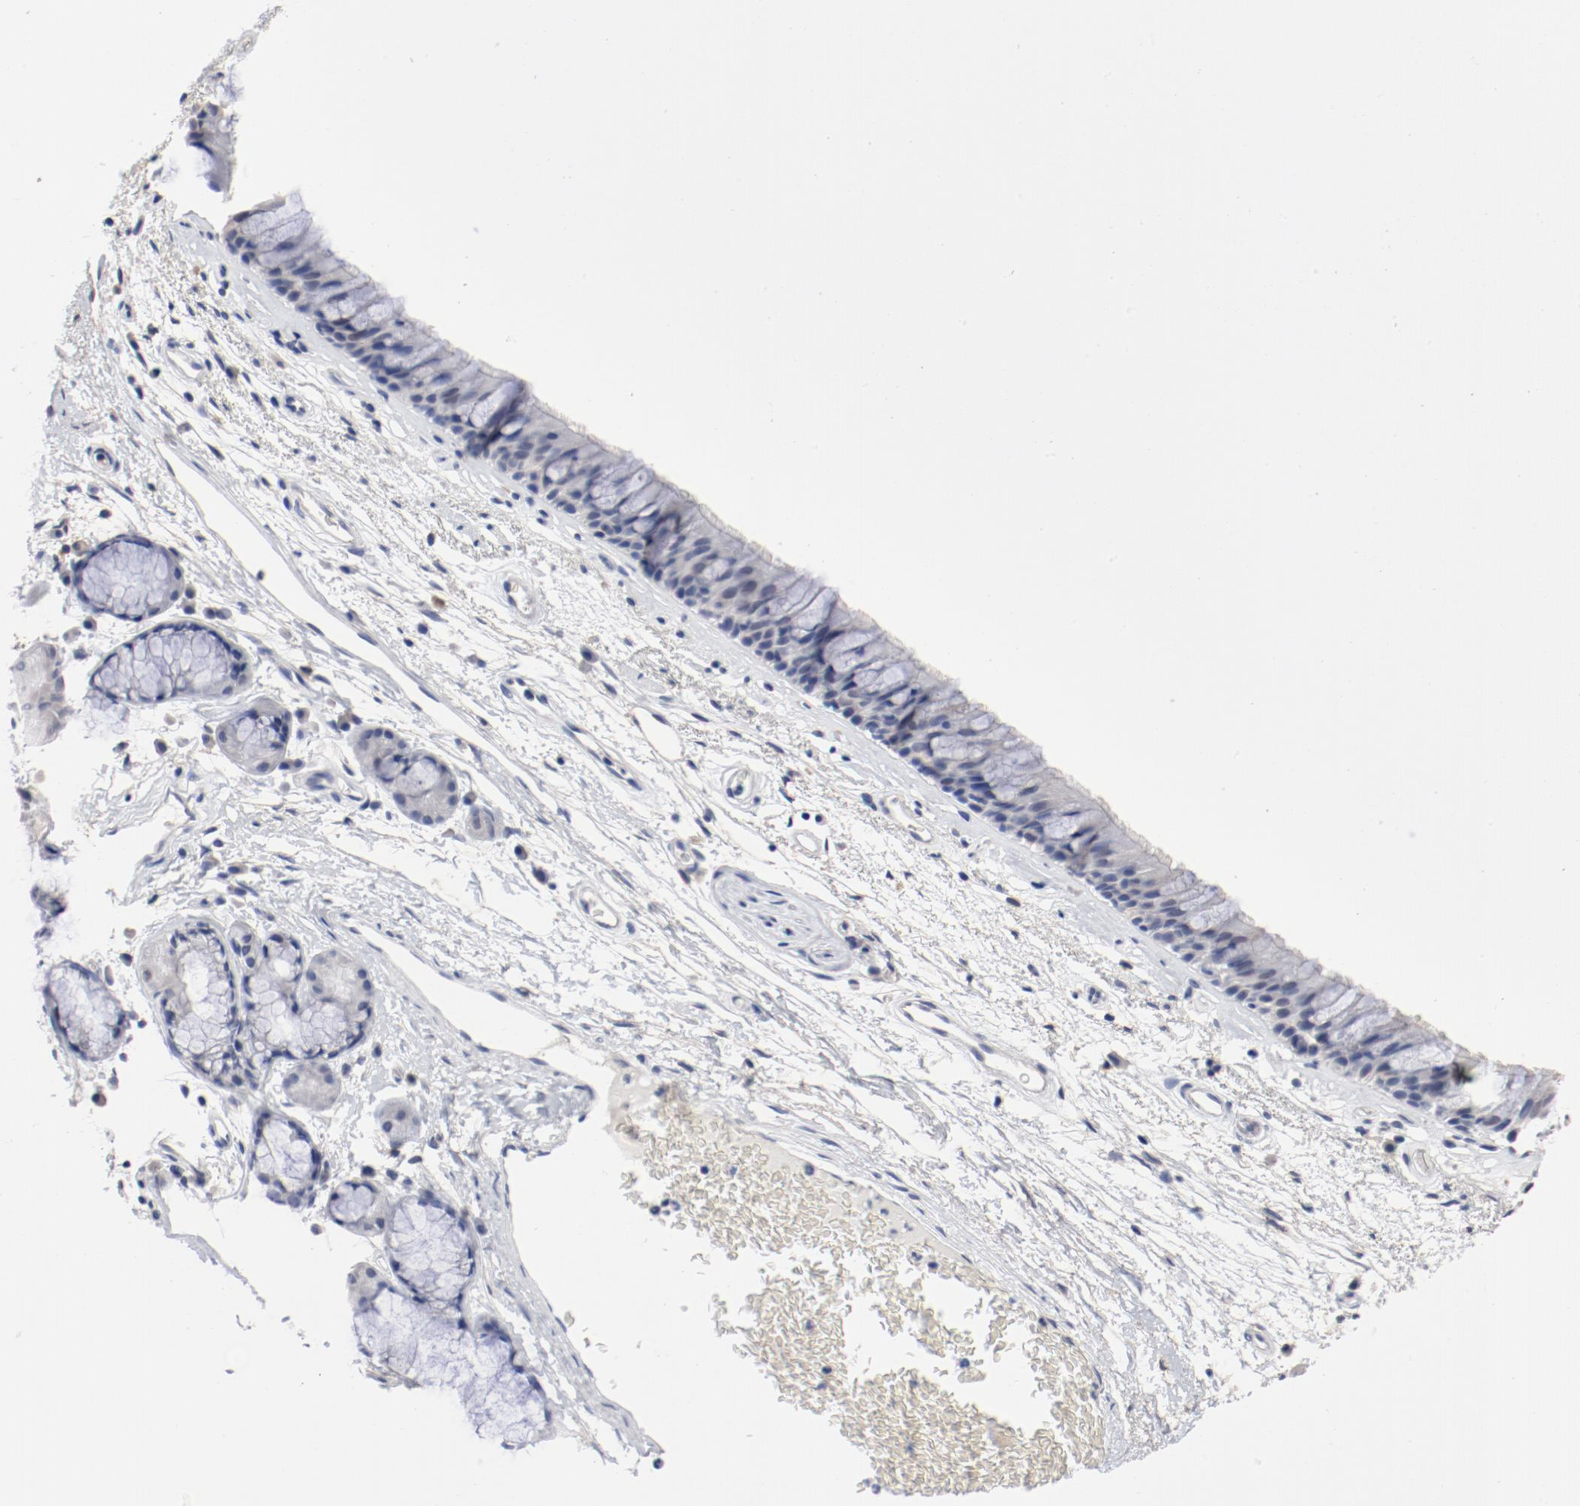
{"staining": {"intensity": "negative", "quantity": "none", "location": "none"}, "tissue": "bronchus", "cell_type": "Respiratory epithelial cells", "image_type": "normal", "snomed": [{"axis": "morphology", "description": "Normal tissue, NOS"}, {"axis": "morphology", "description": "Adenocarcinoma, NOS"}, {"axis": "topography", "description": "Bronchus"}, {"axis": "topography", "description": "Lung"}], "caption": "High magnification brightfield microscopy of benign bronchus stained with DAB (3,3'-diaminobenzidine) (brown) and counterstained with hematoxylin (blue): respiratory epithelial cells show no significant positivity. (DAB immunohistochemistry with hematoxylin counter stain).", "gene": "ANKLE2", "patient": {"sex": "female", "age": 54}}